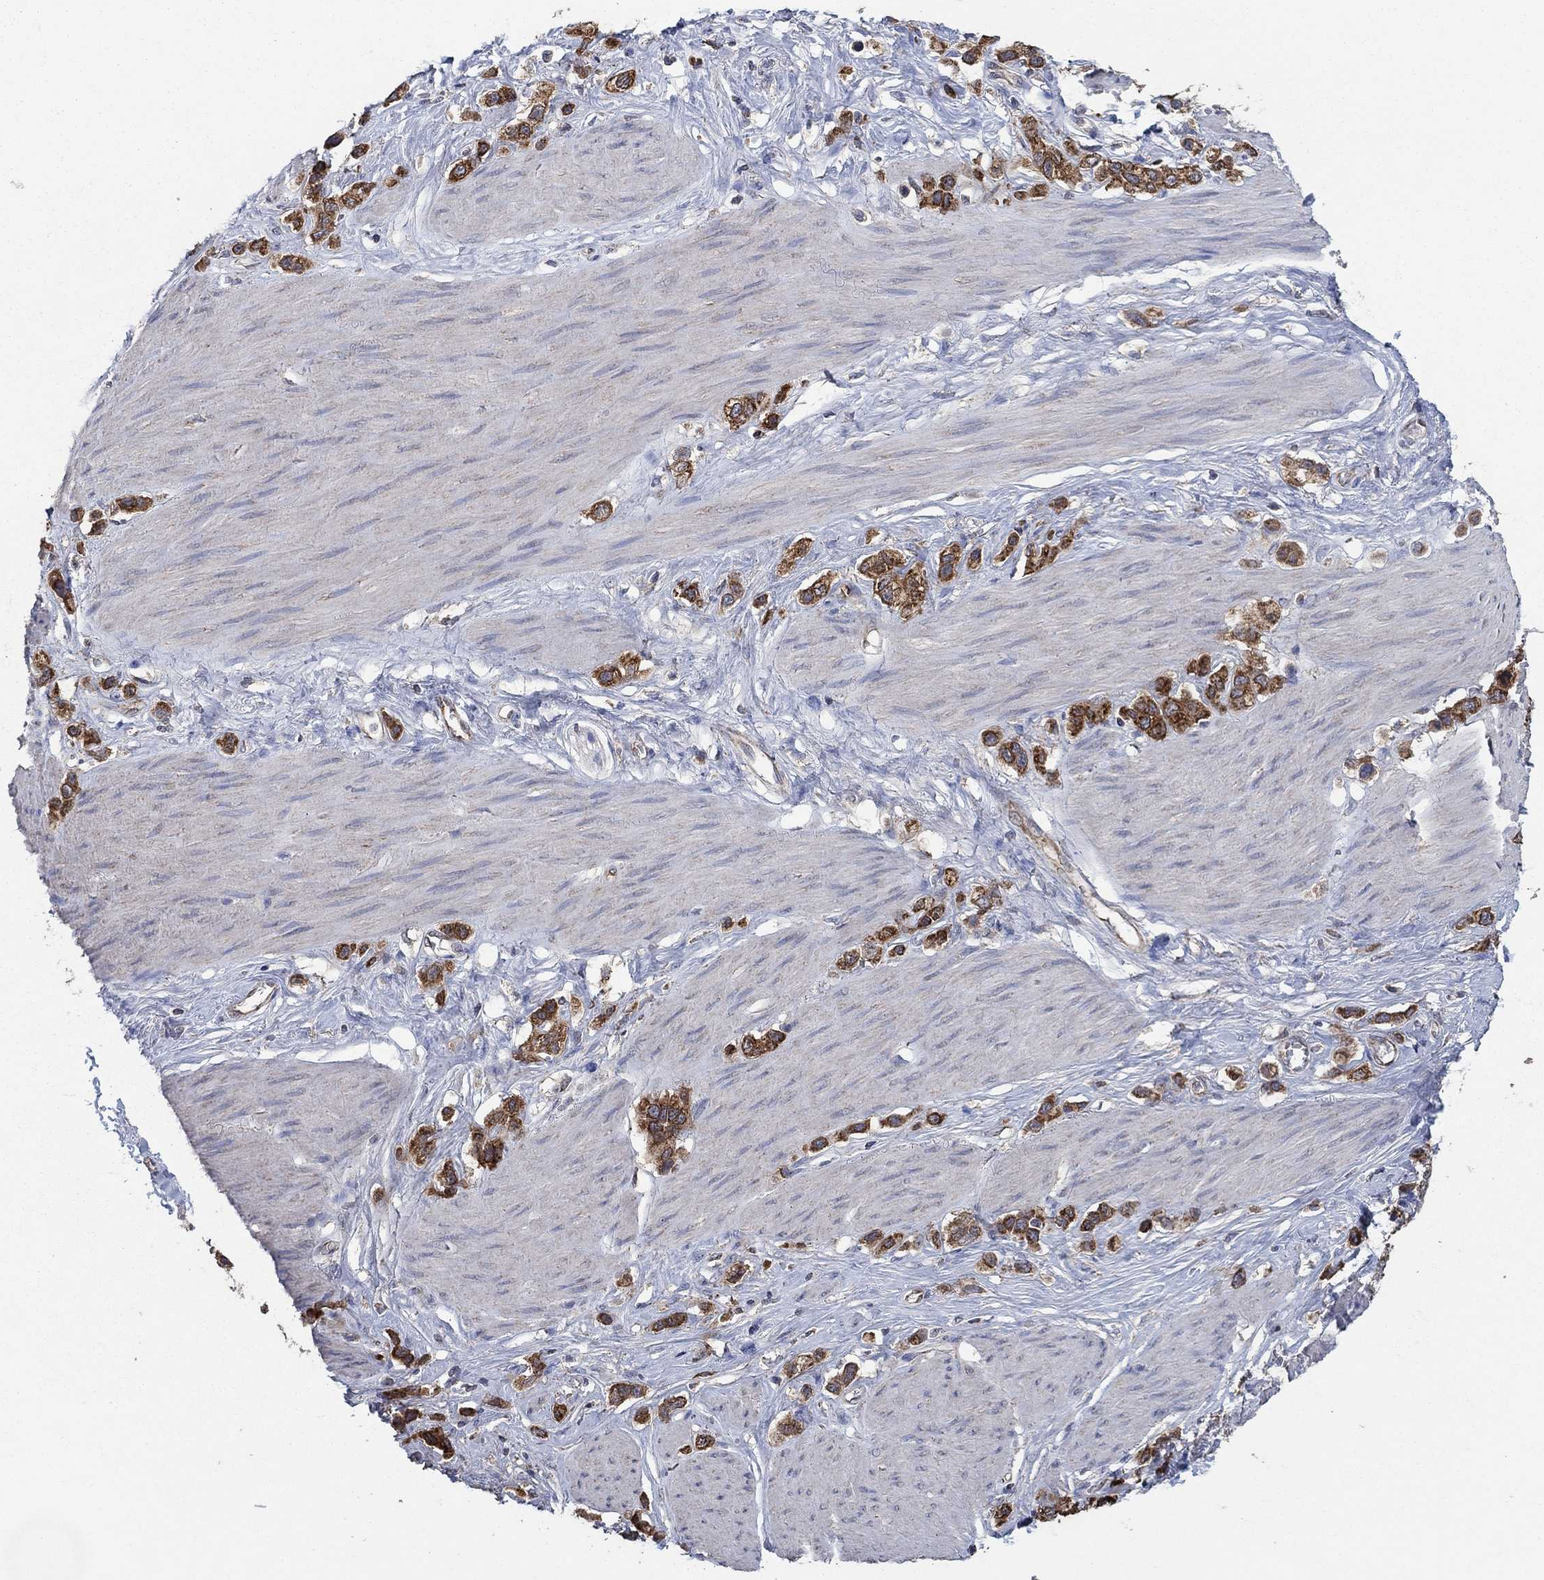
{"staining": {"intensity": "strong", "quantity": ">75%", "location": "cytoplasmic/membranous"}, "tissue": "stomach cancer", "cell_type": "Tumor cells", "image_type": "cancer", "snomed": [{"axis": "morphology", "description": "Normal tissue, NOS"}, {"axis": "morphology", "description": "Adenocarcinoma, NOS"}, {"axis": "morphology", "description": "Adenocarcinoma, High grade"}, {"axis": "topography", "description": "Stomach, upper"}, {"axis": "topography", "description": "Stomach"}], "caption": "Tumor cells show strong cytoplasmic/membranous positivity in approximately >75% of cells in stomach cancer (high-grade adenocarcinoma).", "gene": "HID1", "patient": {"sex": "female", "age": 65}}